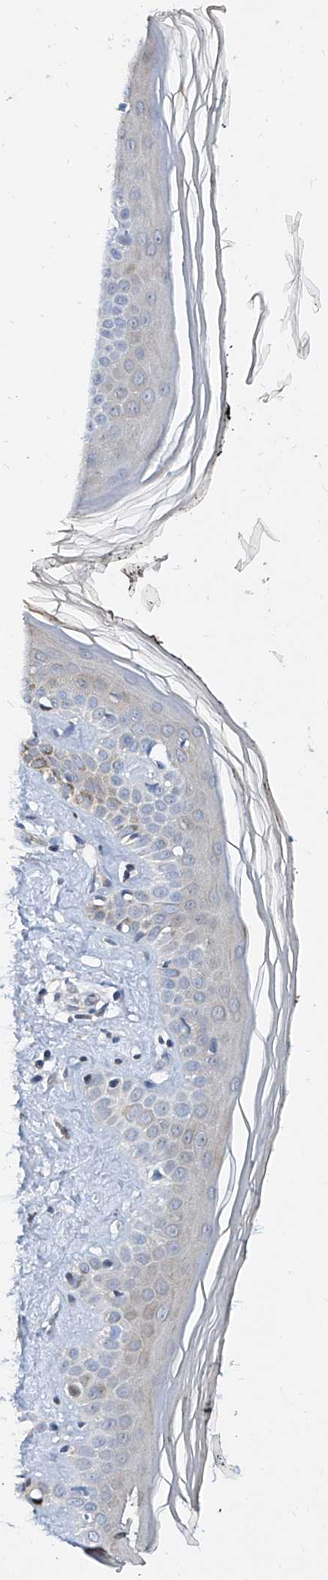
{"staining": {"intensity": "weak", "quantity": "25%-75%", "location": "cytoplasmic/membranous"}, "tissue": "skin", "cell_type": "Fibroblasts", "image_type": "normal", "snomed": [{"axis": "morphology", "description": "Normal tissue, NOS"}, {"axis": "topography", "description": "Skin"}], "caption": "Immunohistochemical staining of benign skin demonstrates 25%-75% levels of weak cytoplasmic/membranous protein positivity in approximately 25%-75% of fibroblasts.", "gene": "BPTF", "patient": {"sex": "female", "age": 64}}